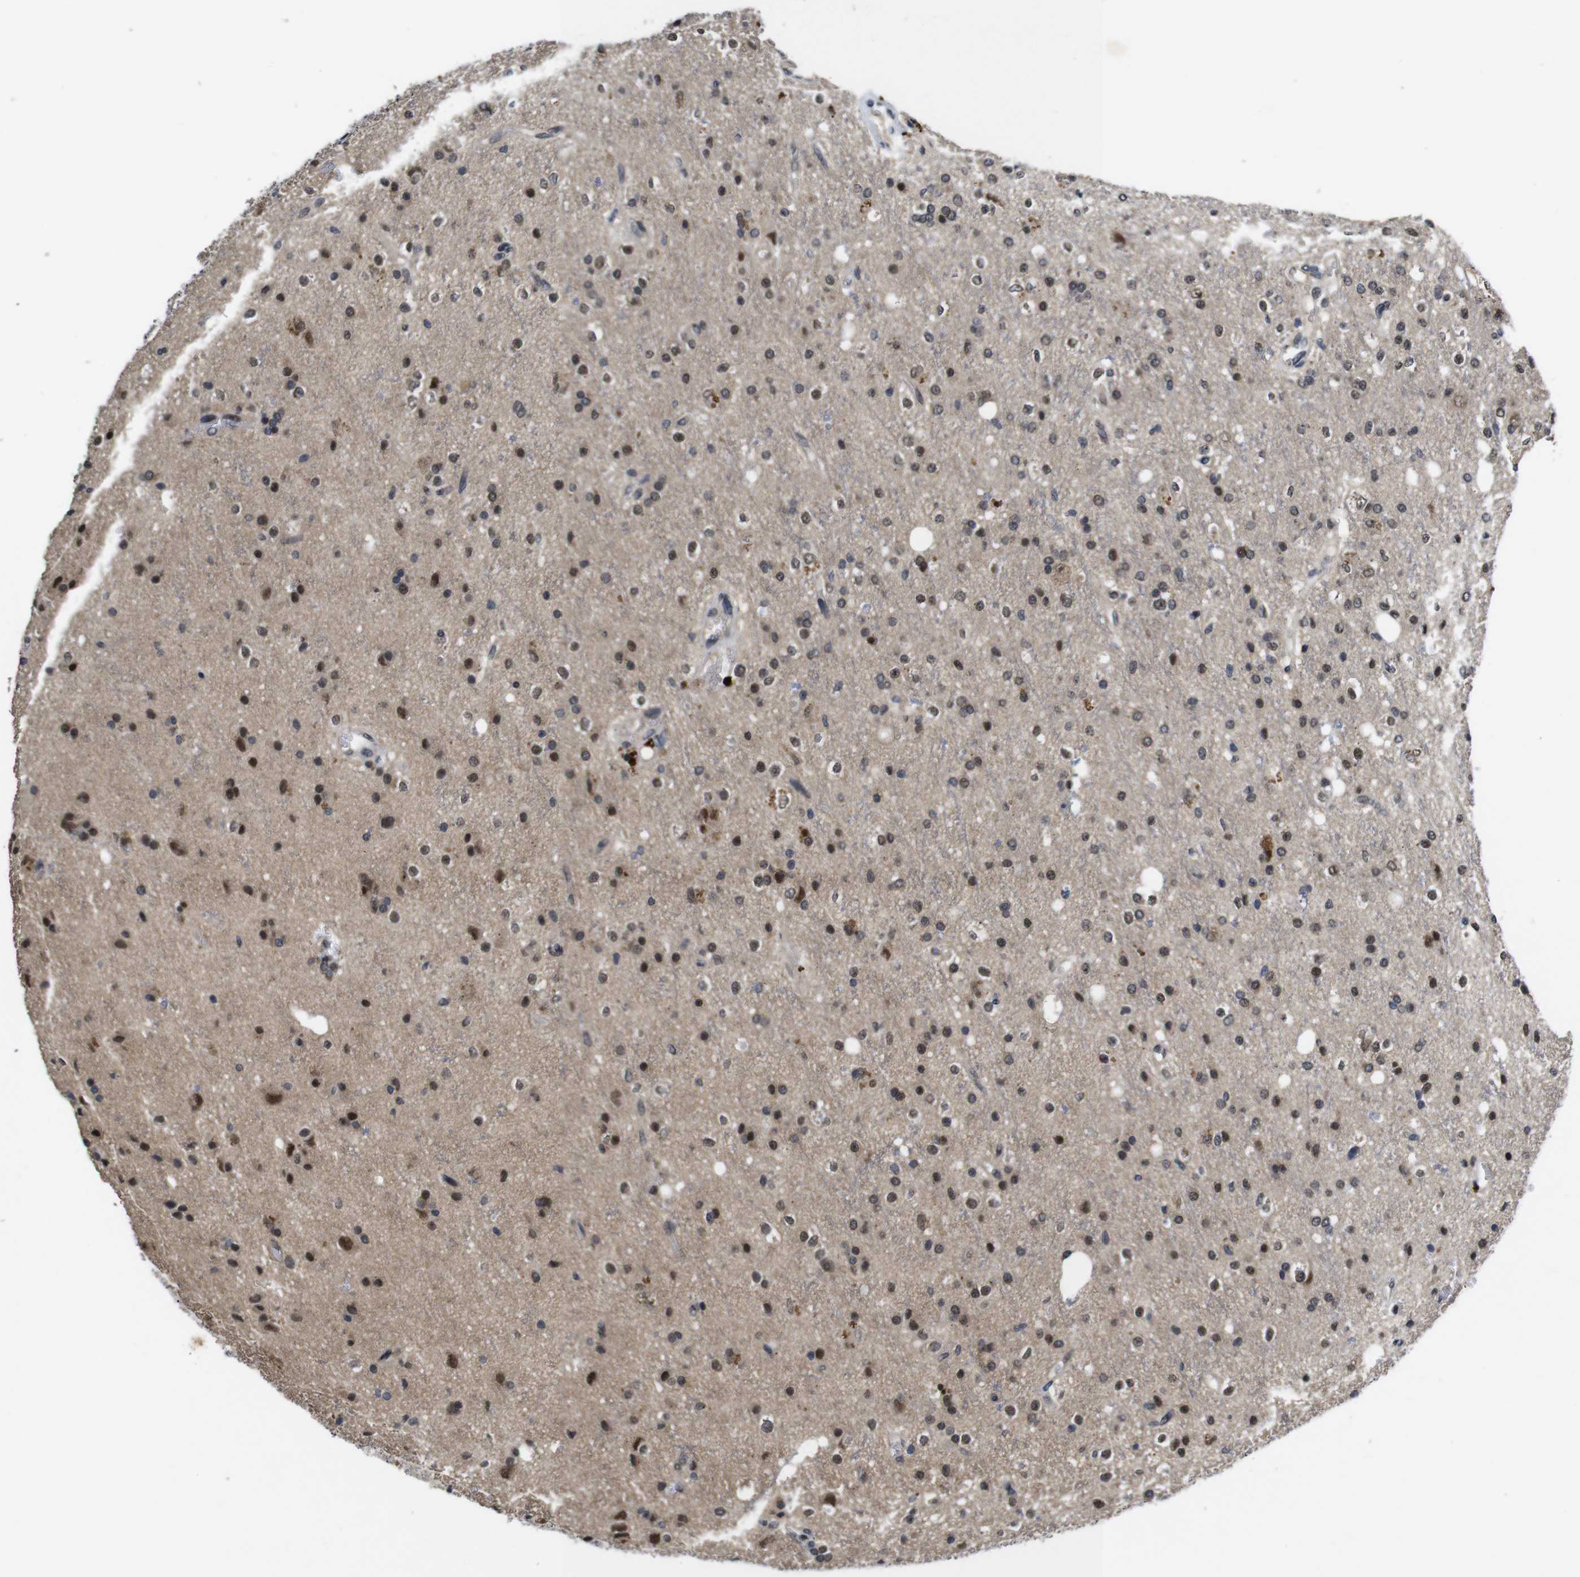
{"staining": {"intensity": "moderate", "quantity": ">75%", "location": "cytoplasmic/membranous,nuclear"}, "tissue": "glioma", "cell_type": "Tumor cells", "image_type": "cancer", "snomed": [{"axis": "morphology", "description": "Glioma, malignant, High grade"}, {"axis": "topography", "description": "Brain"}], "caption": "This is an image of immunohistochemistry staining of malignant glioma (high-grade), which shows moderate expression in the cytoplasmic/membranous and nuclear of tumor cells.", "gene": "ZBTB46", "patient": {"sex": "male", "age": 47}}